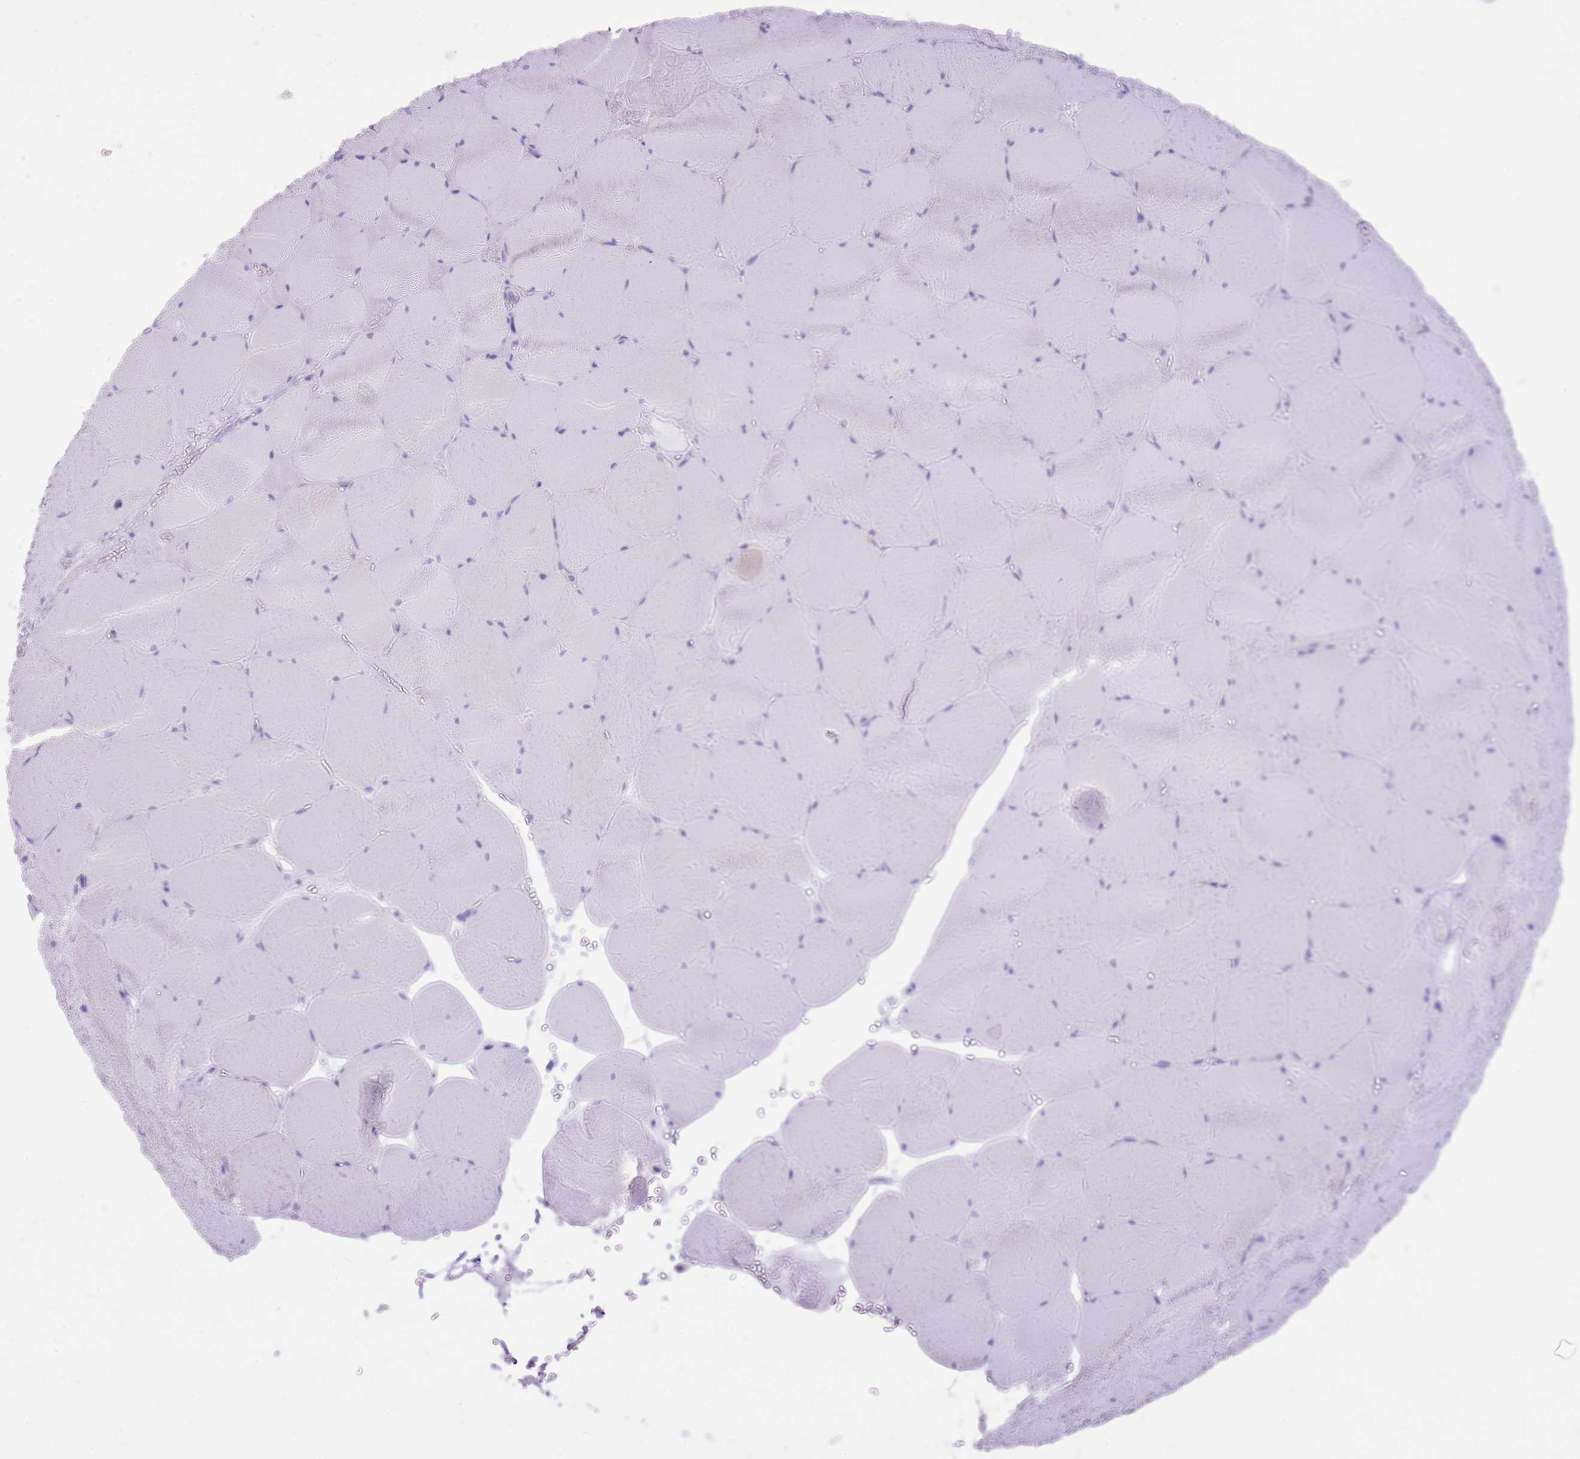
{"staining": {"intensity": "negative", "quantity": "none", "location": "none"}, "tissue": "skeletal muscle", "cell_type": "Myocytes", "image_type": "normal", "snomed": [{"axis": "morphology", "description": "Normal tissue, NOS"}, {"axis": "topography", "description": "Skeletal muscle"}, {"axis": "topography", "description": "Head-Neck"}], "caption": "The immunohistochemistry histopathology image has no significant expression in myocytes of skeletal muscle.", "gene": "SLC4A4", "patient": {"sex": "male", "age": 66}}